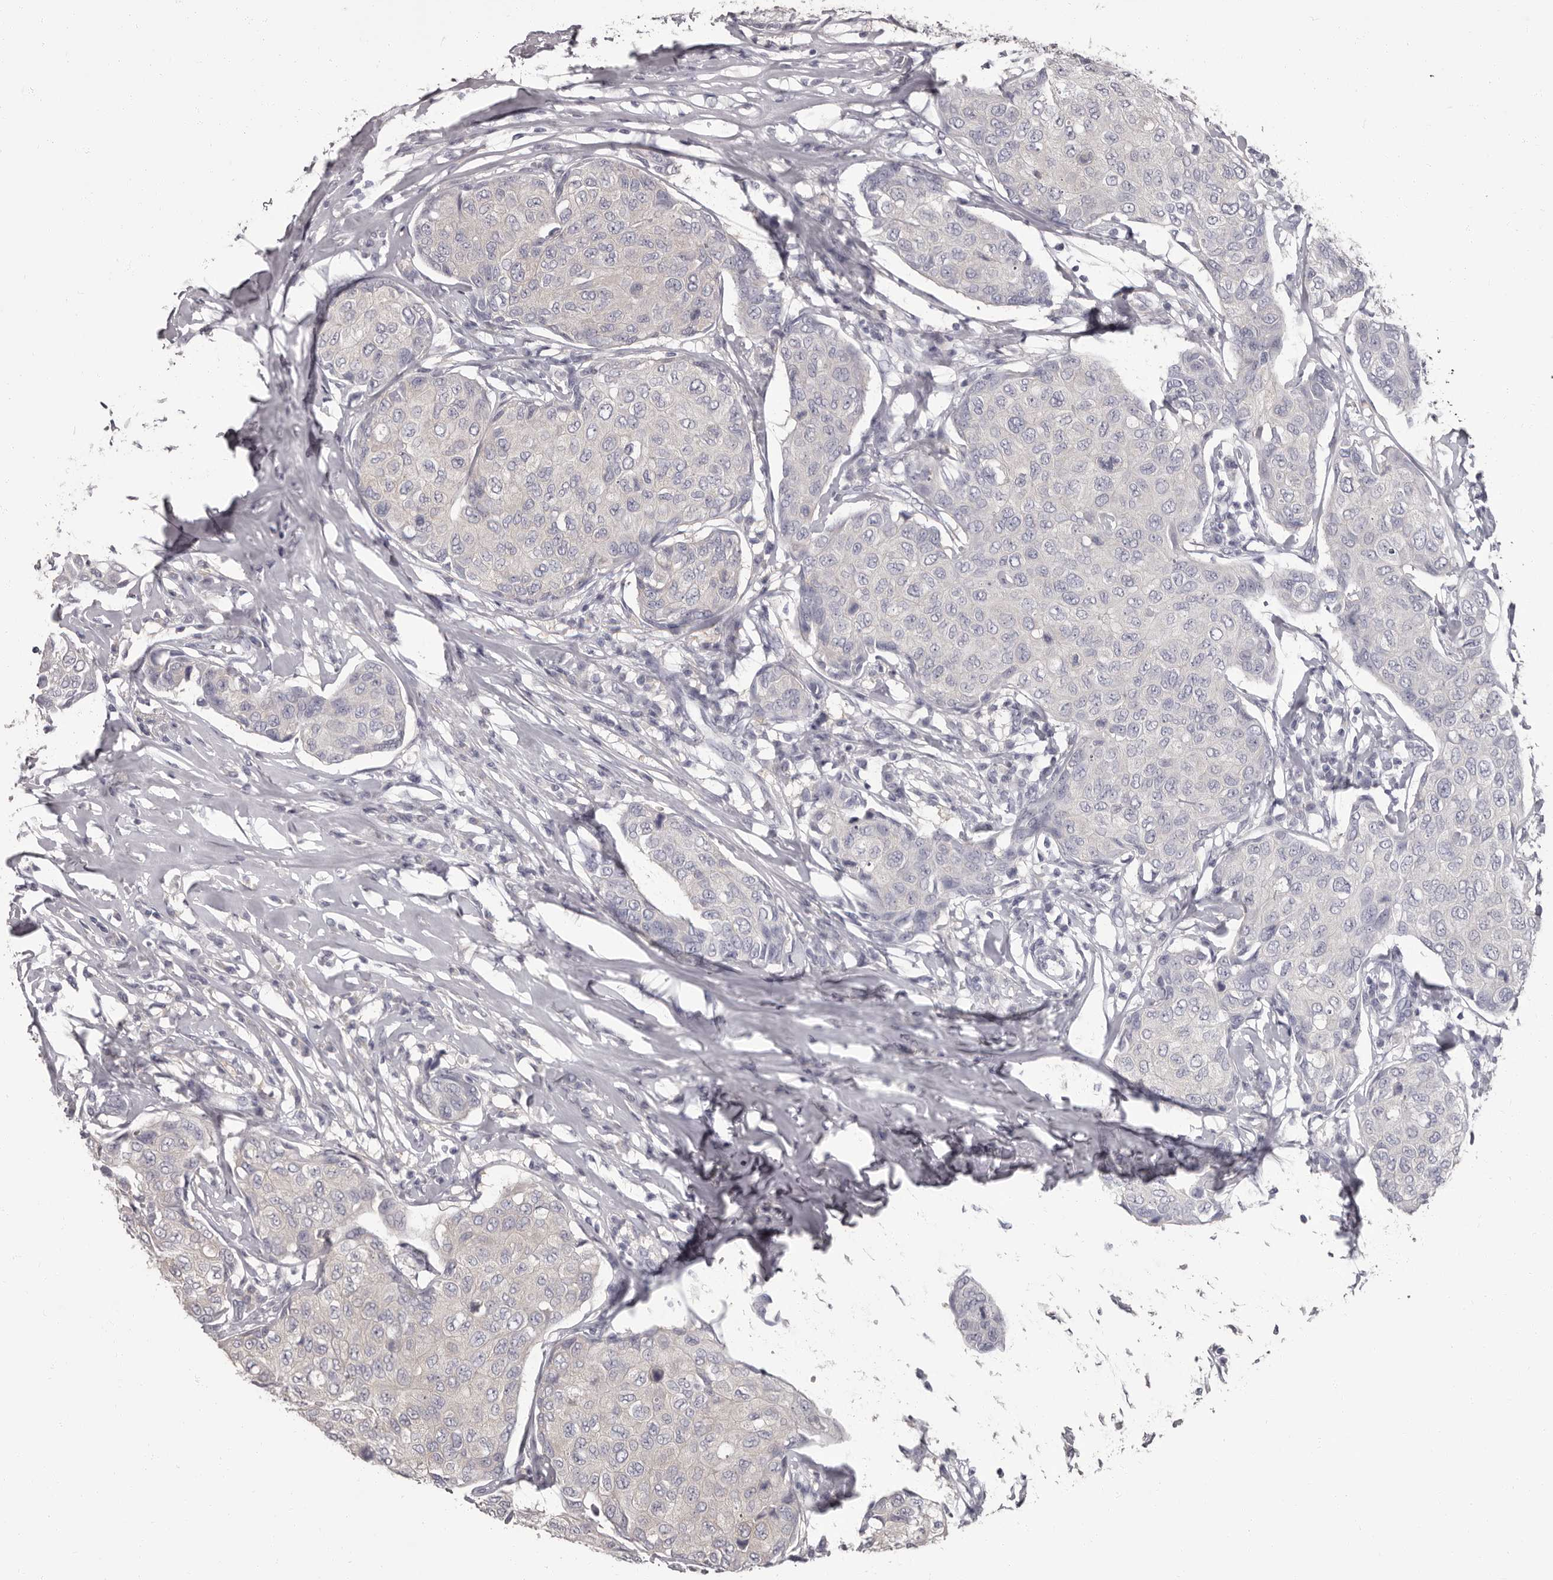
{"staining": {"intensity": "negative", "quantity": "none", "location": "none"}, "tissue": "breast cancer", "cell_type": "Tumor cells", "image_type": "cancer", "snomed": [{"axis": "morphology", "description": "Duct carcinoma"}, {"axis": "topography", "description": "Breast"}], "caption": "The micrograph demonstrates no staining of tumor cells in breast cancer (invasive ductal carcinoma).", "gene": "APEH", "patient": {"sex": "female", "age": 80}}